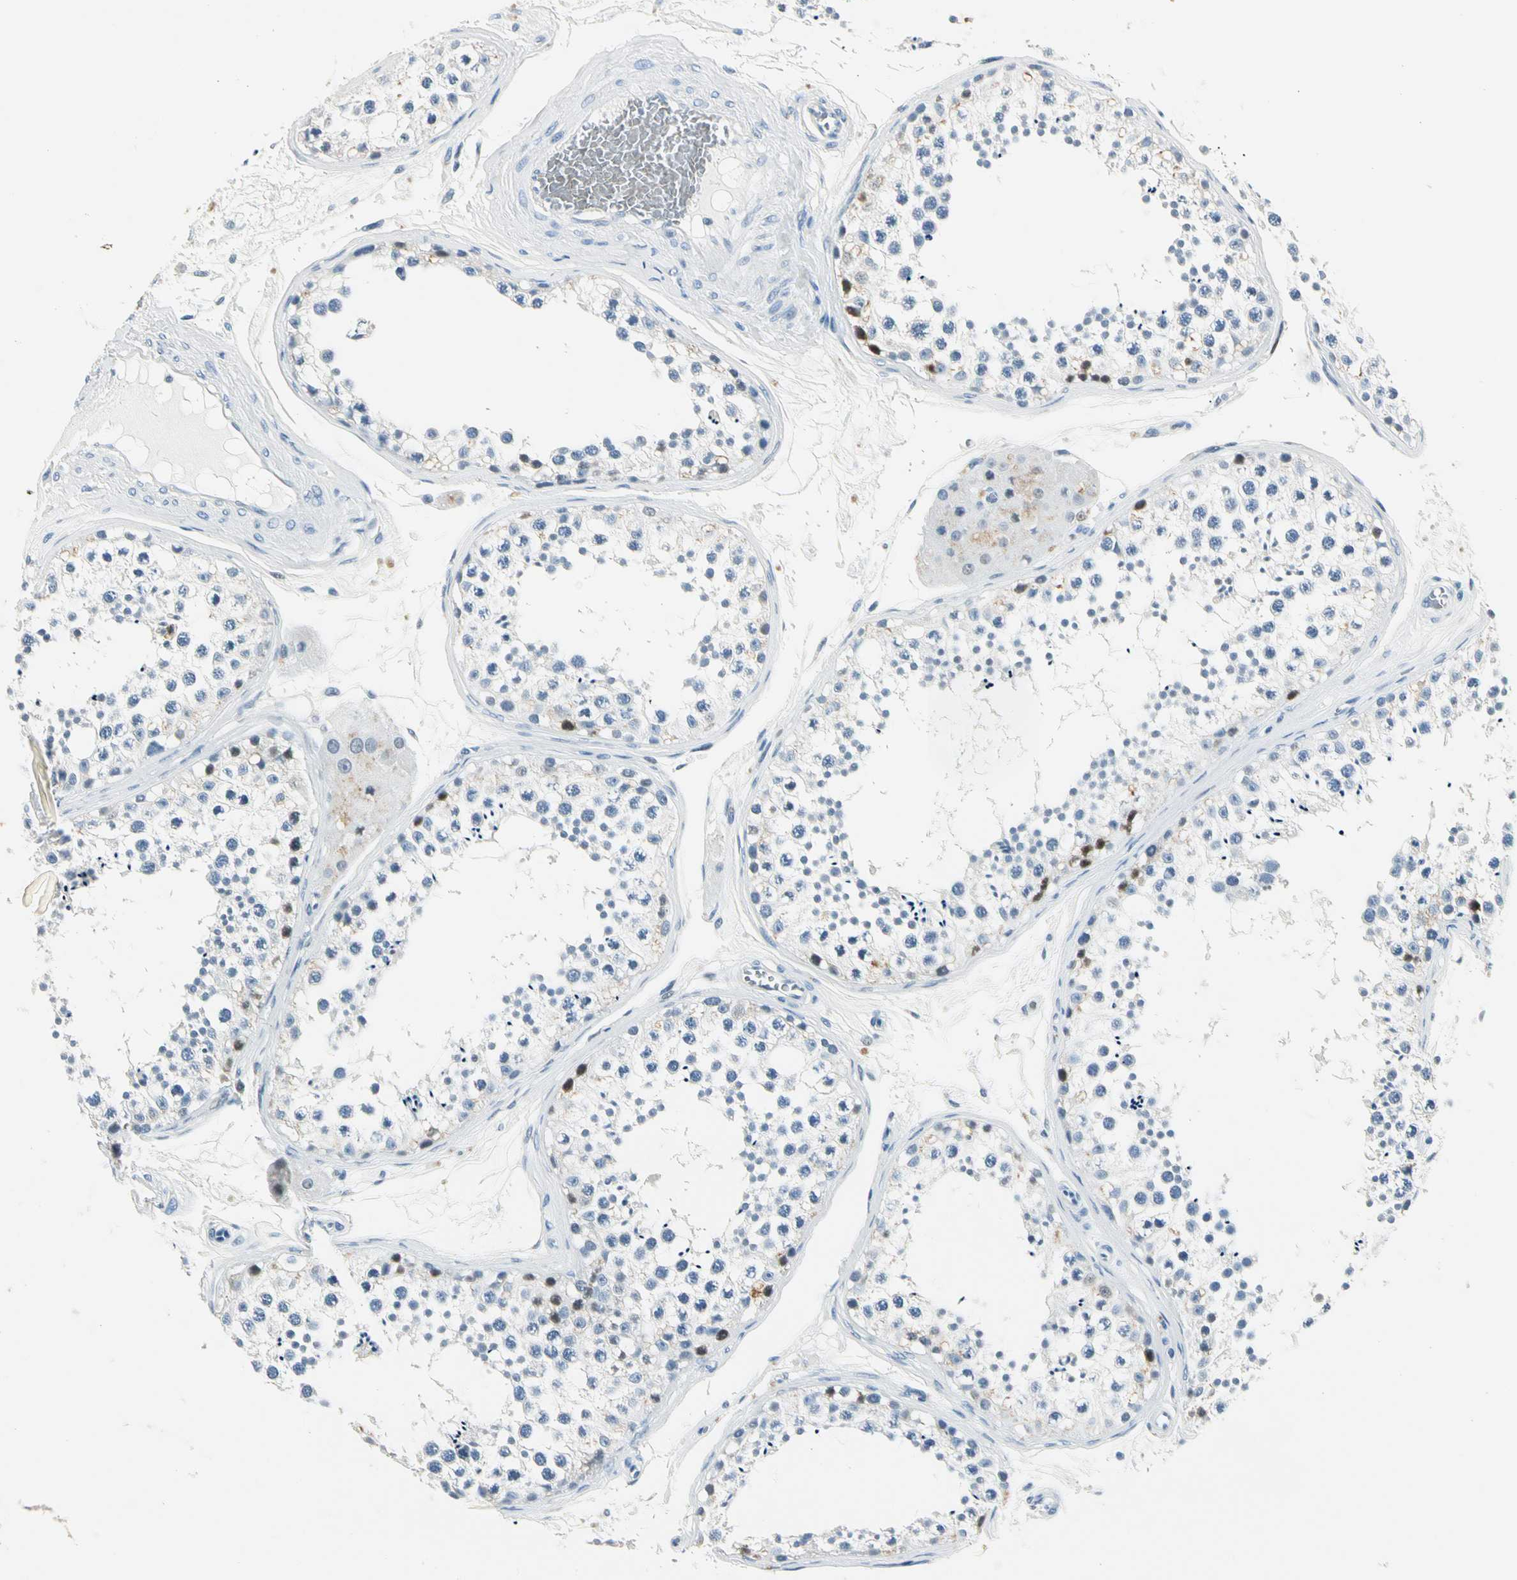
{"staining": {"intensity": "moderate", "quantity": "<25%", "location": "nuclear"}, "tissue": "testis", "cell_type": "Cells in seminiferous ducts", "image_type": "normal", "snomed": [{"axis": "morphology", "description": "Normal tissue, NOS"}, {"axis": "topography", "description": "Testis"}], "caption": "A brown stain shows moderate nuclear expression of a protein in cells in seminiferous ducts of unremarkable human testis.", "gene": "CA1", "patient": {"sex": "male", "age": 57}}